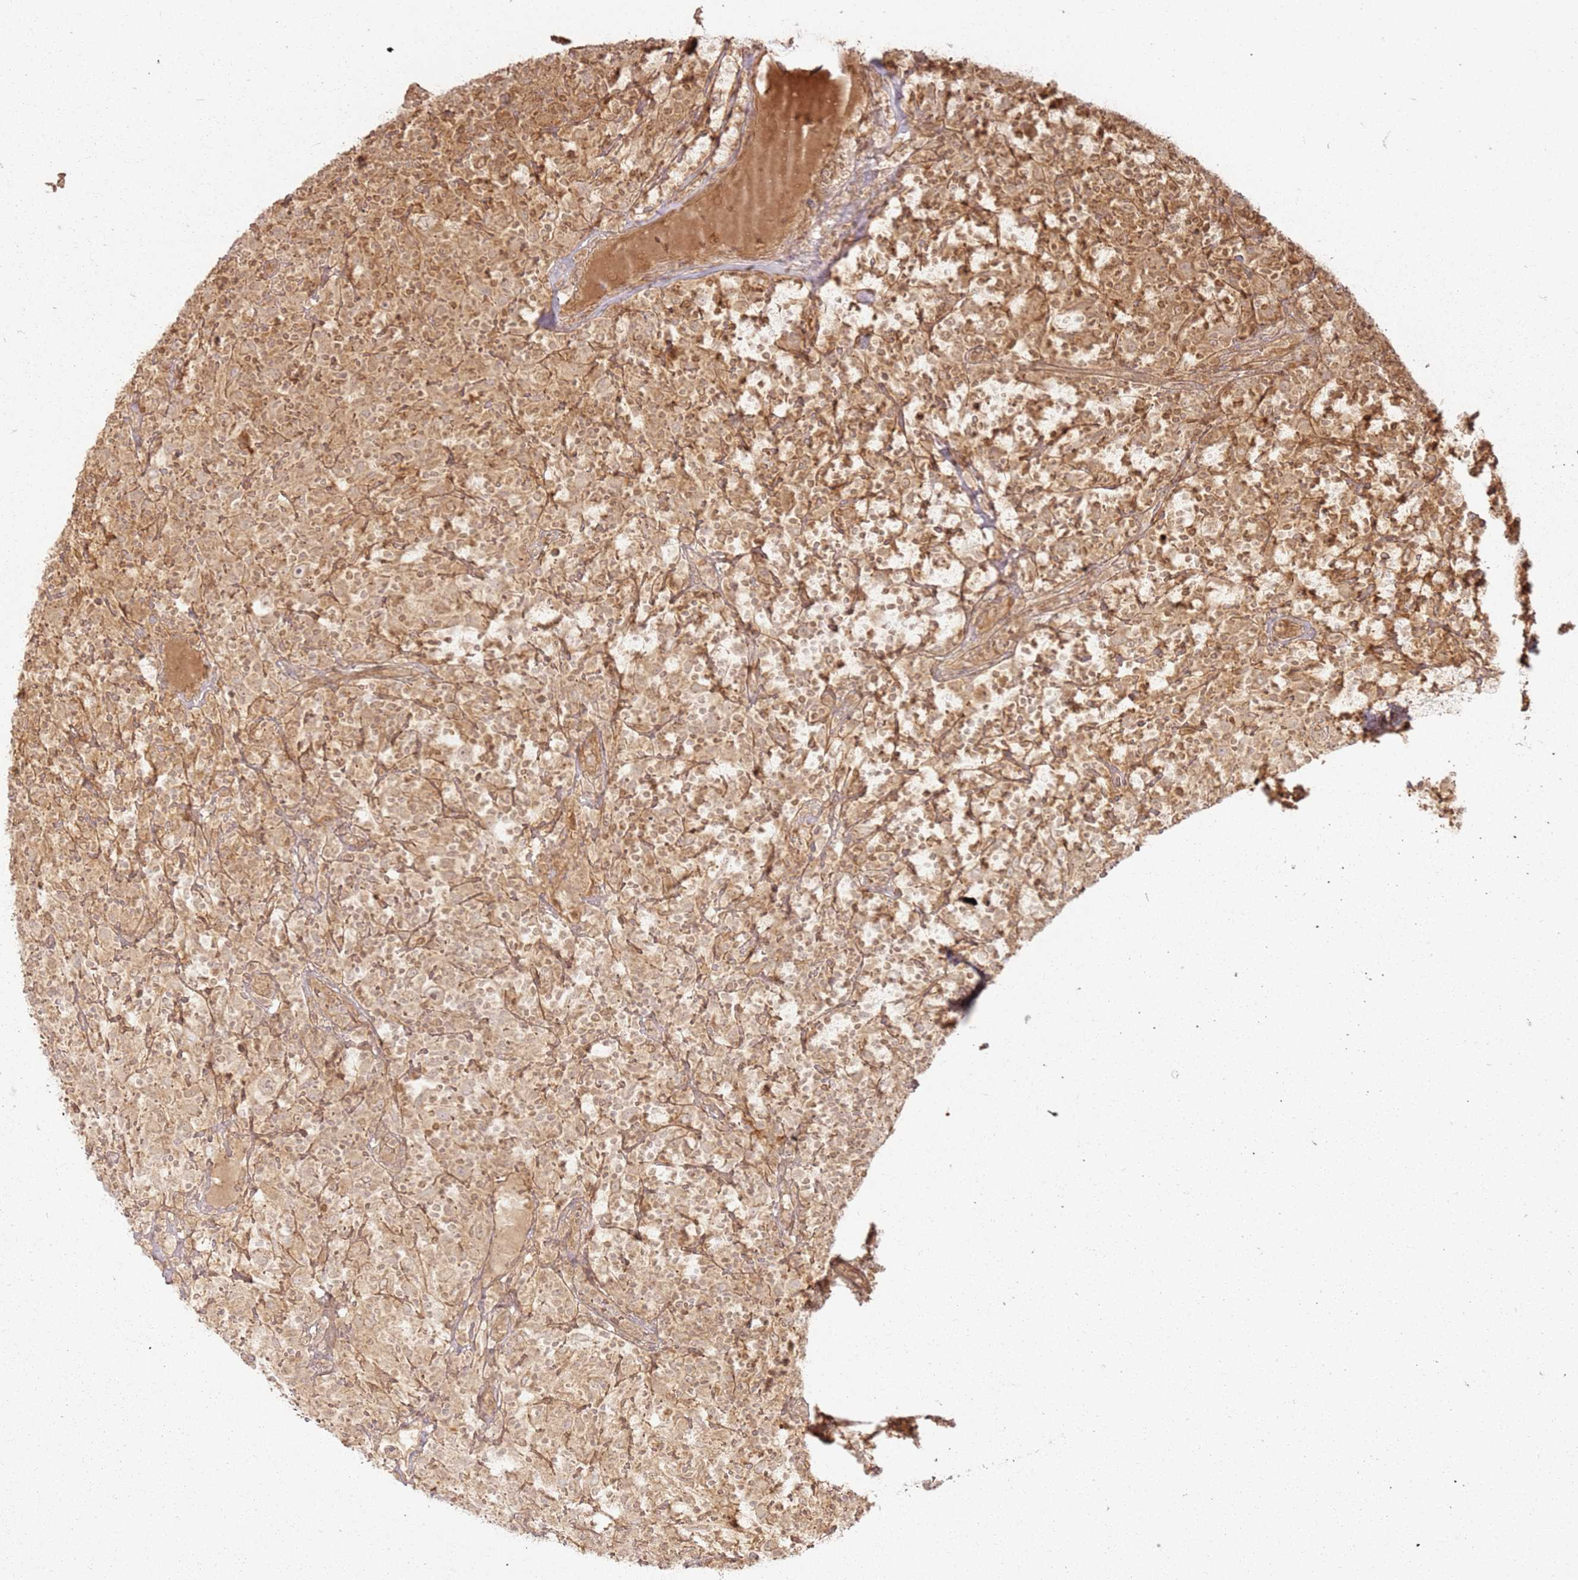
{"staining": {"intensity": "weak", "quantity": ">75%", "location": "cytoplasmic/membranous"}, "tissue": "lymphoma", "cell_type": "Tumor cells", "image_type": "cancer", "snomed": [{"axis": "morphology", "description": "Hodgkin's disease, NOS"}, {"axis": "topography", "description": "Lymph node"}], "caption": "Protein expression analysis of human Hodgkin's disease reveals weak cytoplasmic/membranous staining in about >75% of tumor cells.", "gene": "ZNF776", "patient": {"sex": "male", "age": 70}}